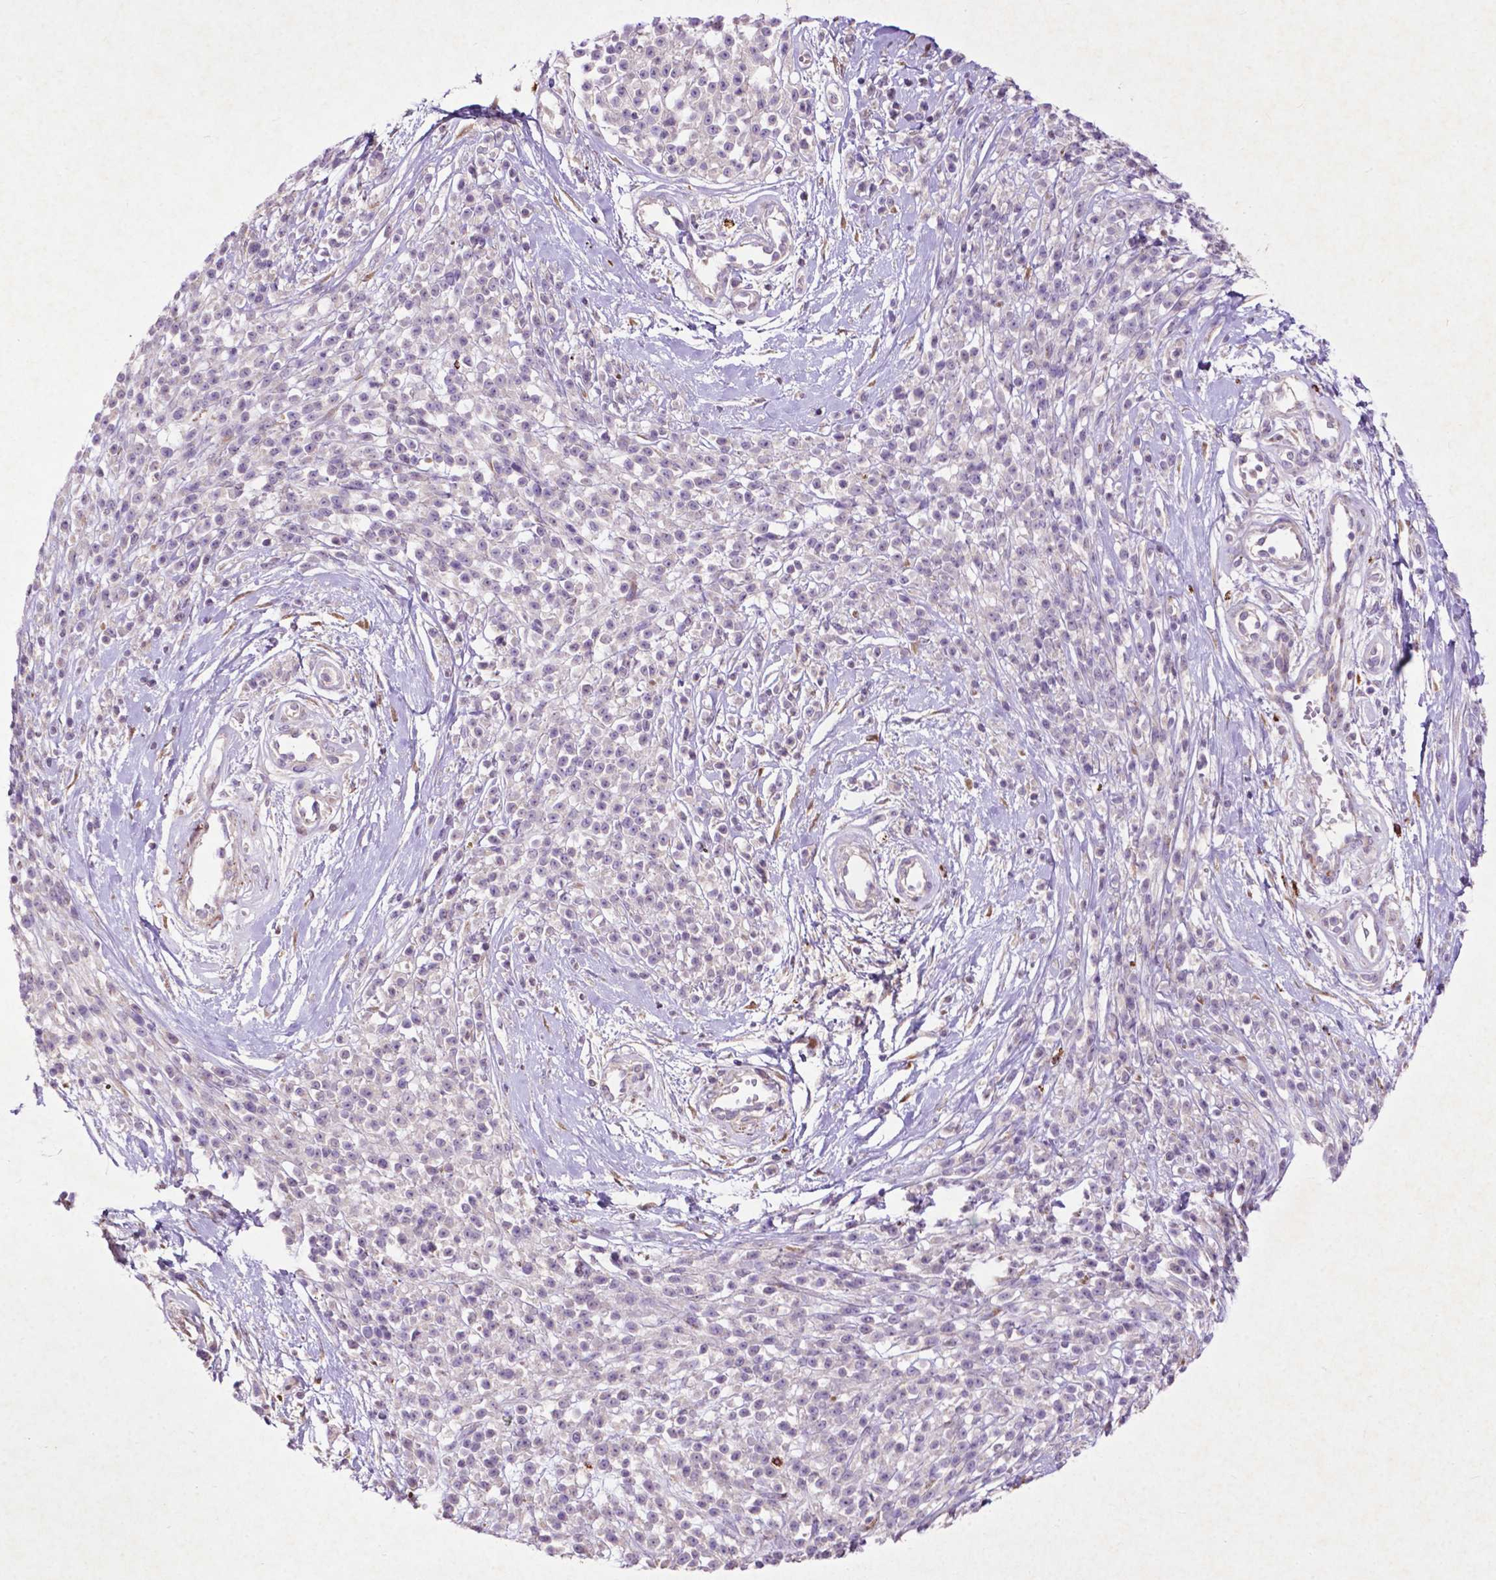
{"staining": {"intensity": "negative", "quantity": "none", "location": "none"}, "tissue": "melanoma", "cell_type": "Tumor cells", "image_type": "cancer", "snomed": [{"axis": "morphology", "description": "Malignant melanoma, NOS"}, {"axis": "topography", "description": "Skin"}, {"axis": "topography", "description": "Skin of trunk"}], "caption": "Immunohistochemistry micrograph of neoplastic tissue: melanoma stained with DAB (3,3'-diaminobenzidine) shows no significant protein expression in tumor cells.", "gene": "THEGL", "patient": {"sex": "male", "age": 74}}